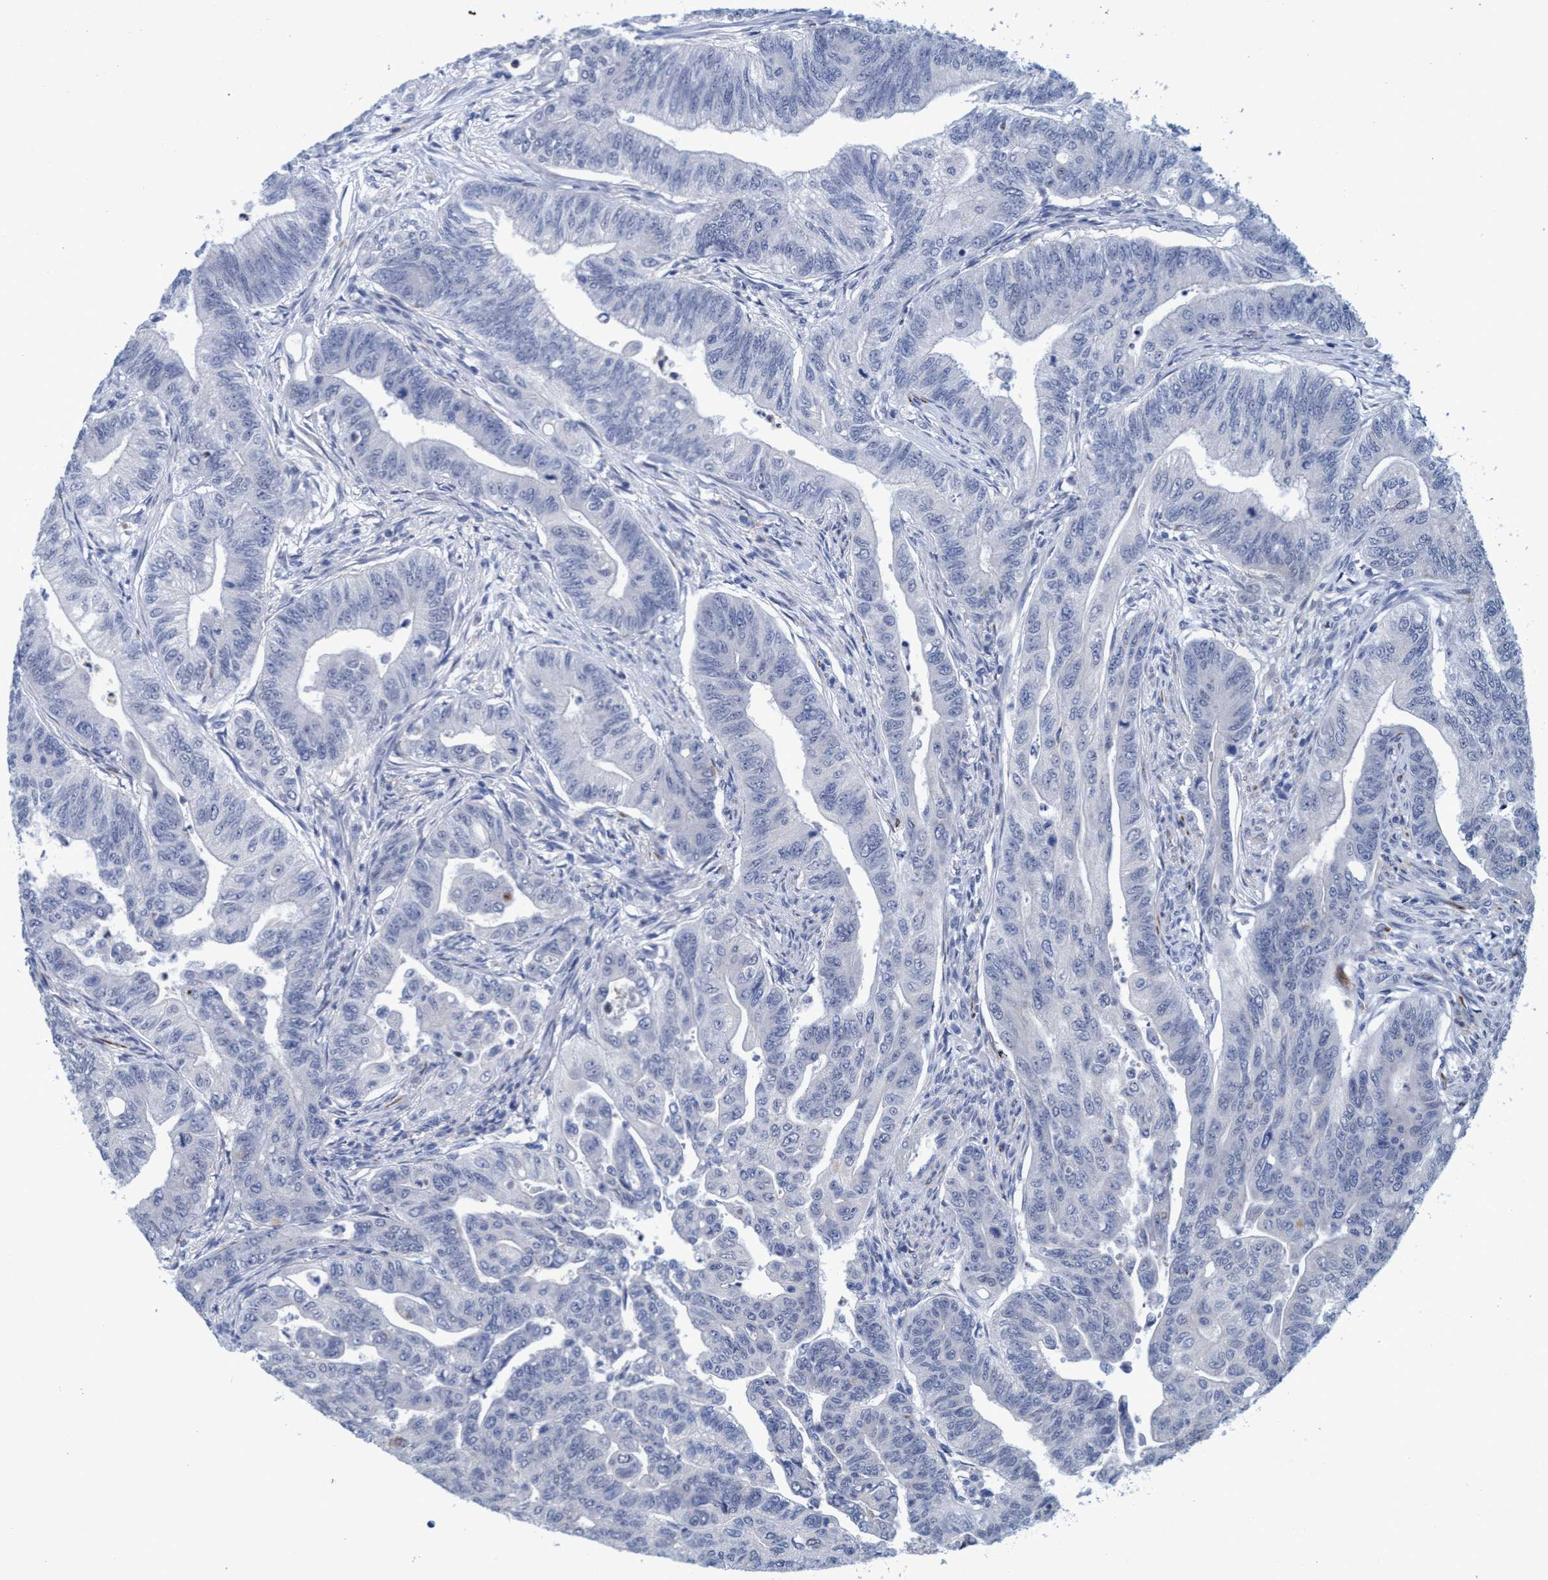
{"staining": {"intensity": "negative", "quantity": "none", "location": "none"}, "tissue": "colorectal cancer", "cell_type": "Tumor cells", "image_type": "cancer", "snomed": [{"axis": "morphology", "description": "Adenoma, NOS"}, {"axis": "morphology", "description": "Adenocarcinoma, NOS"}, {"axis": "topography", "description": "Colon"}], "caption": "DAB immunohistochemical staining of human colorectal cancer displays no significant positivity in tumor cells. The staining is performed using DAB brown chromogen with nuclei counter-stained in using hematoxylin.", "gene": "SLC43A2", "patient": {"sex": "male", "age": 79}}